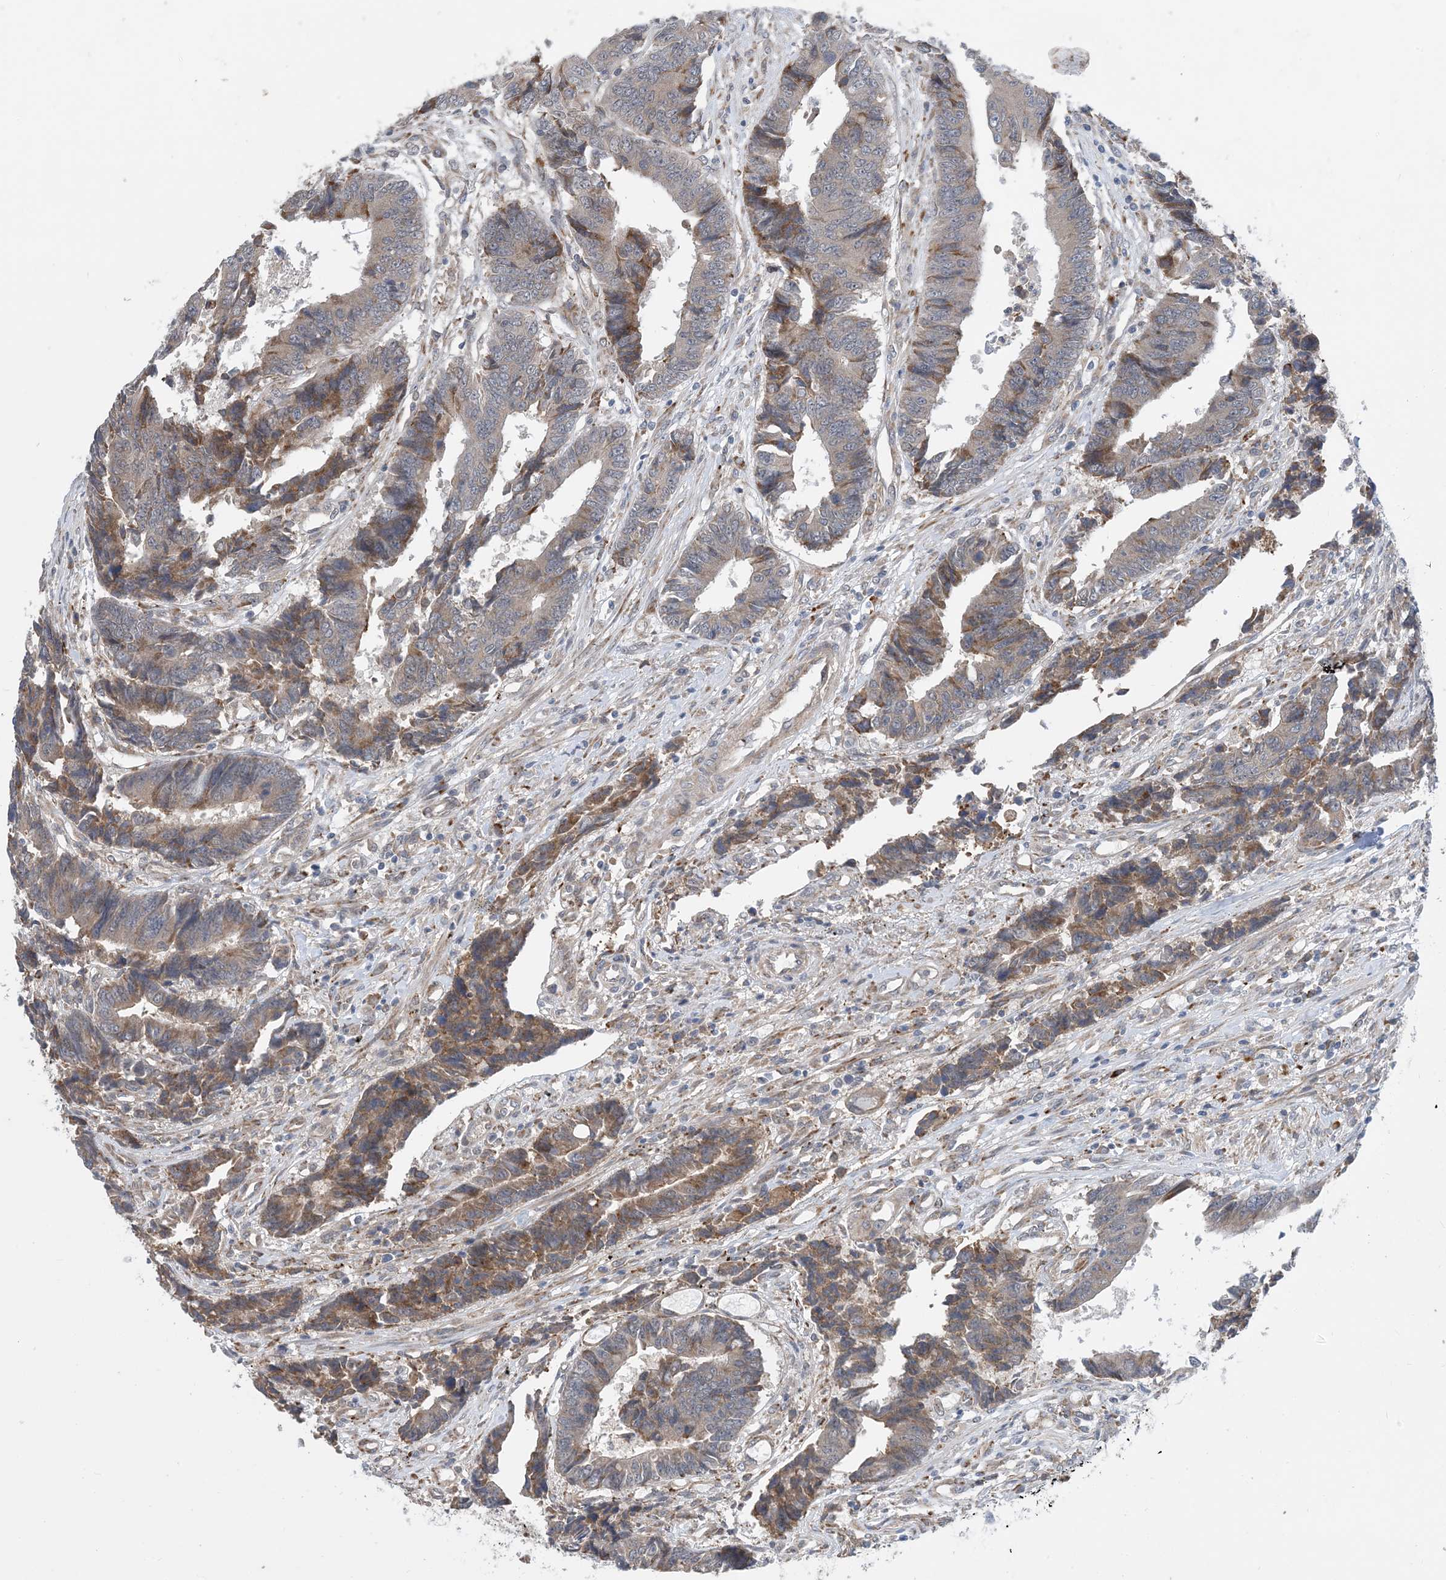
{"staining": {"intensity": "moderate", "quantity": "<25%", "location": "cytoplasmic/membranous"}, "tissue": "colorectal cancer", "cell_type": "Tumor cells", "image_type": "cancer", "snomed": [{"axis": "morphology", "description": "Adenocarcinoma, NOS"}, {"axis": "topography", "description": "Rectum"}], "caption": "There is low levels of moderate cytoplasmic/membranous positivity in tumor cells of colorectal adenocarcinoma, as demonstrated by immunohistochemical staining (brown color).", "gene": "PHOSPHO2", "patient": {"sex": "male", "age": 84}}